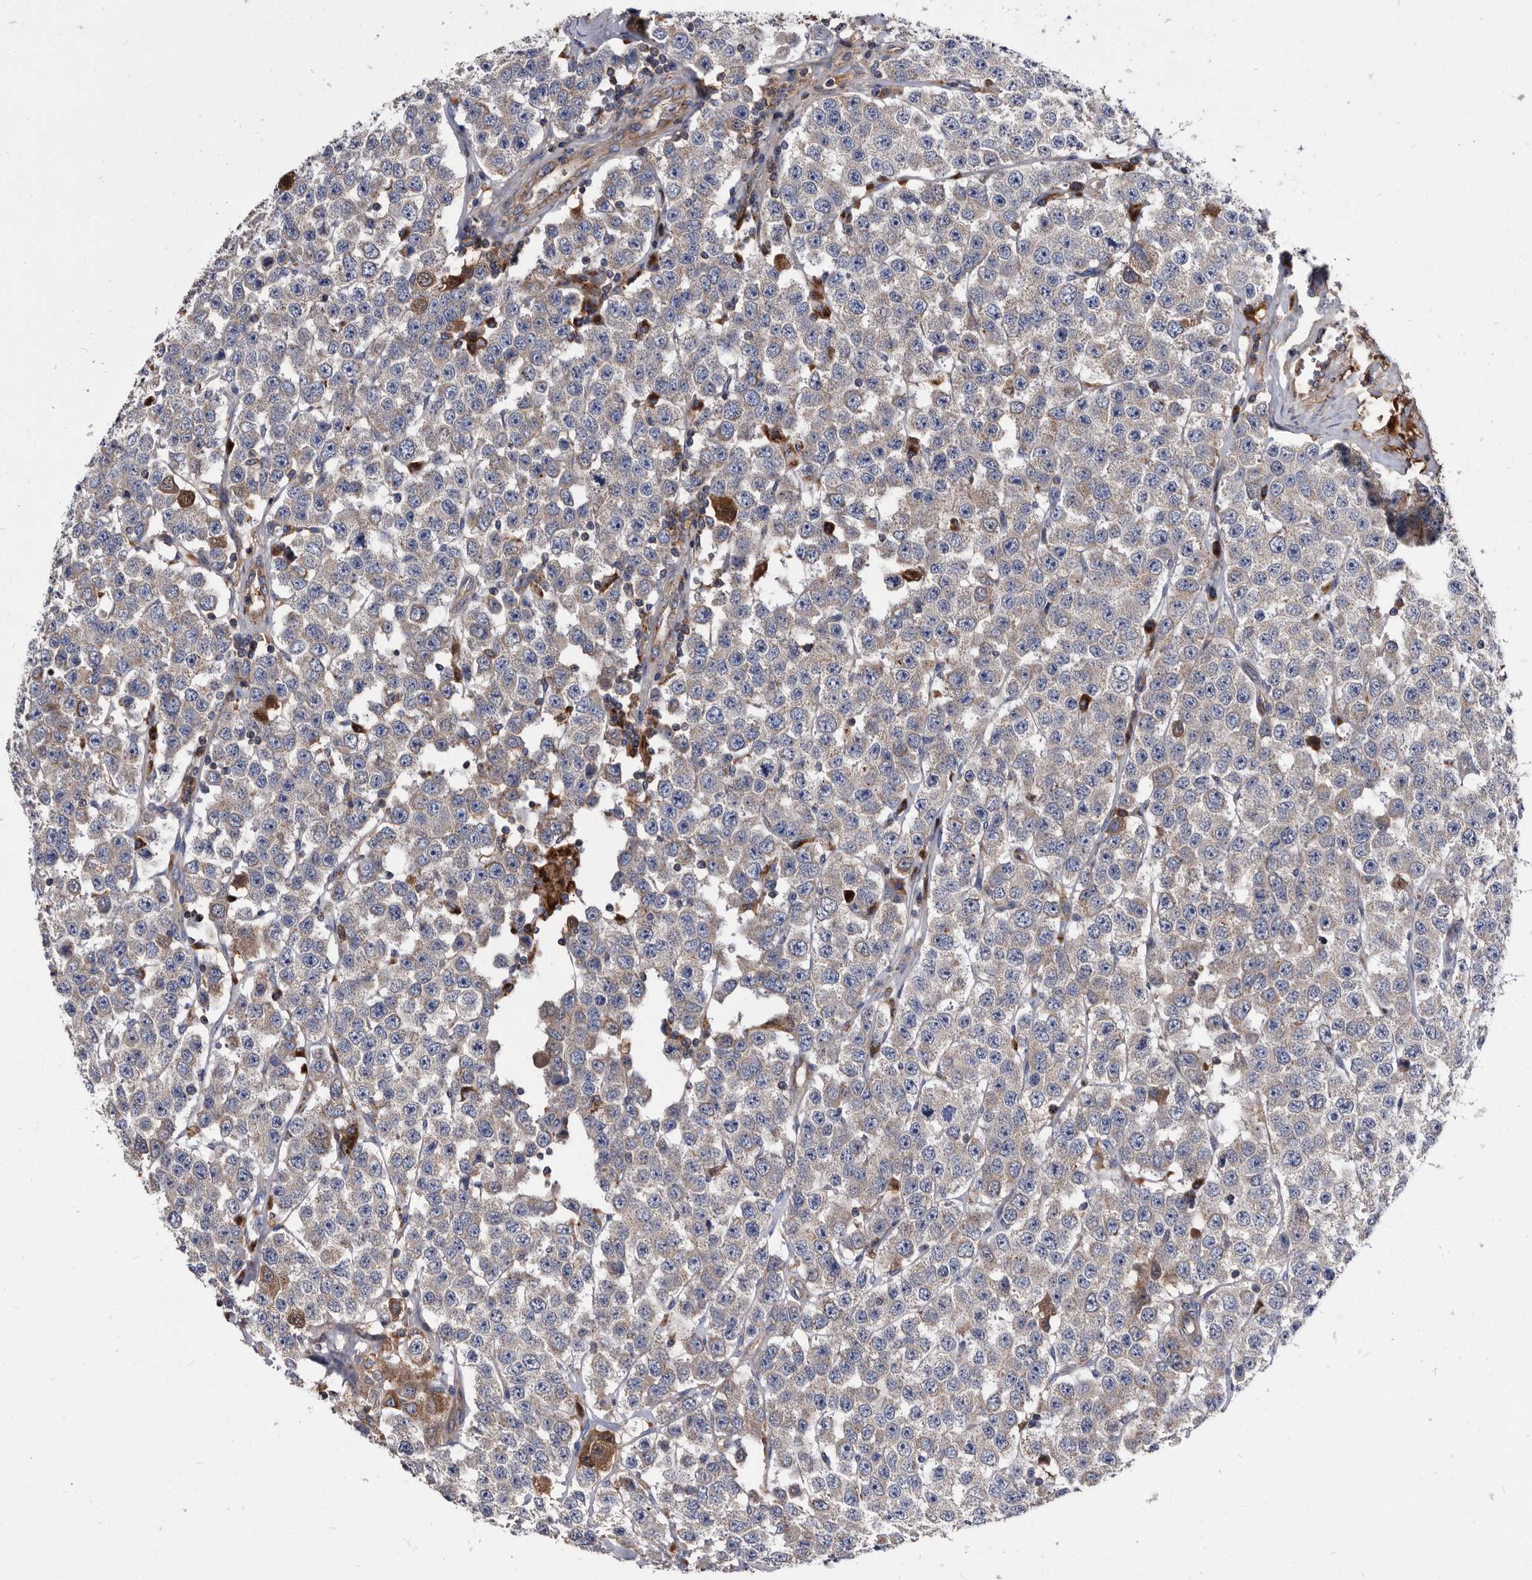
{"staining": {"intensity": "weak", "quantity": ">75%", "location": "cytoplasmic/membranous"}, "tissue": "testis cancer", "cell_type": "Tumor cells", "image_type": "cancer", "snomed": [{"axis": "morphology", "description": "Seminoma, NOS"}, {"axis": "topography", "description": "Testis"}], "caption": "Human testis cancer stained with a protein marker exhibits weak staining in tumor cells.", "gene": "DTNBP1", "patient": {"sex": "male", "age": 28}}